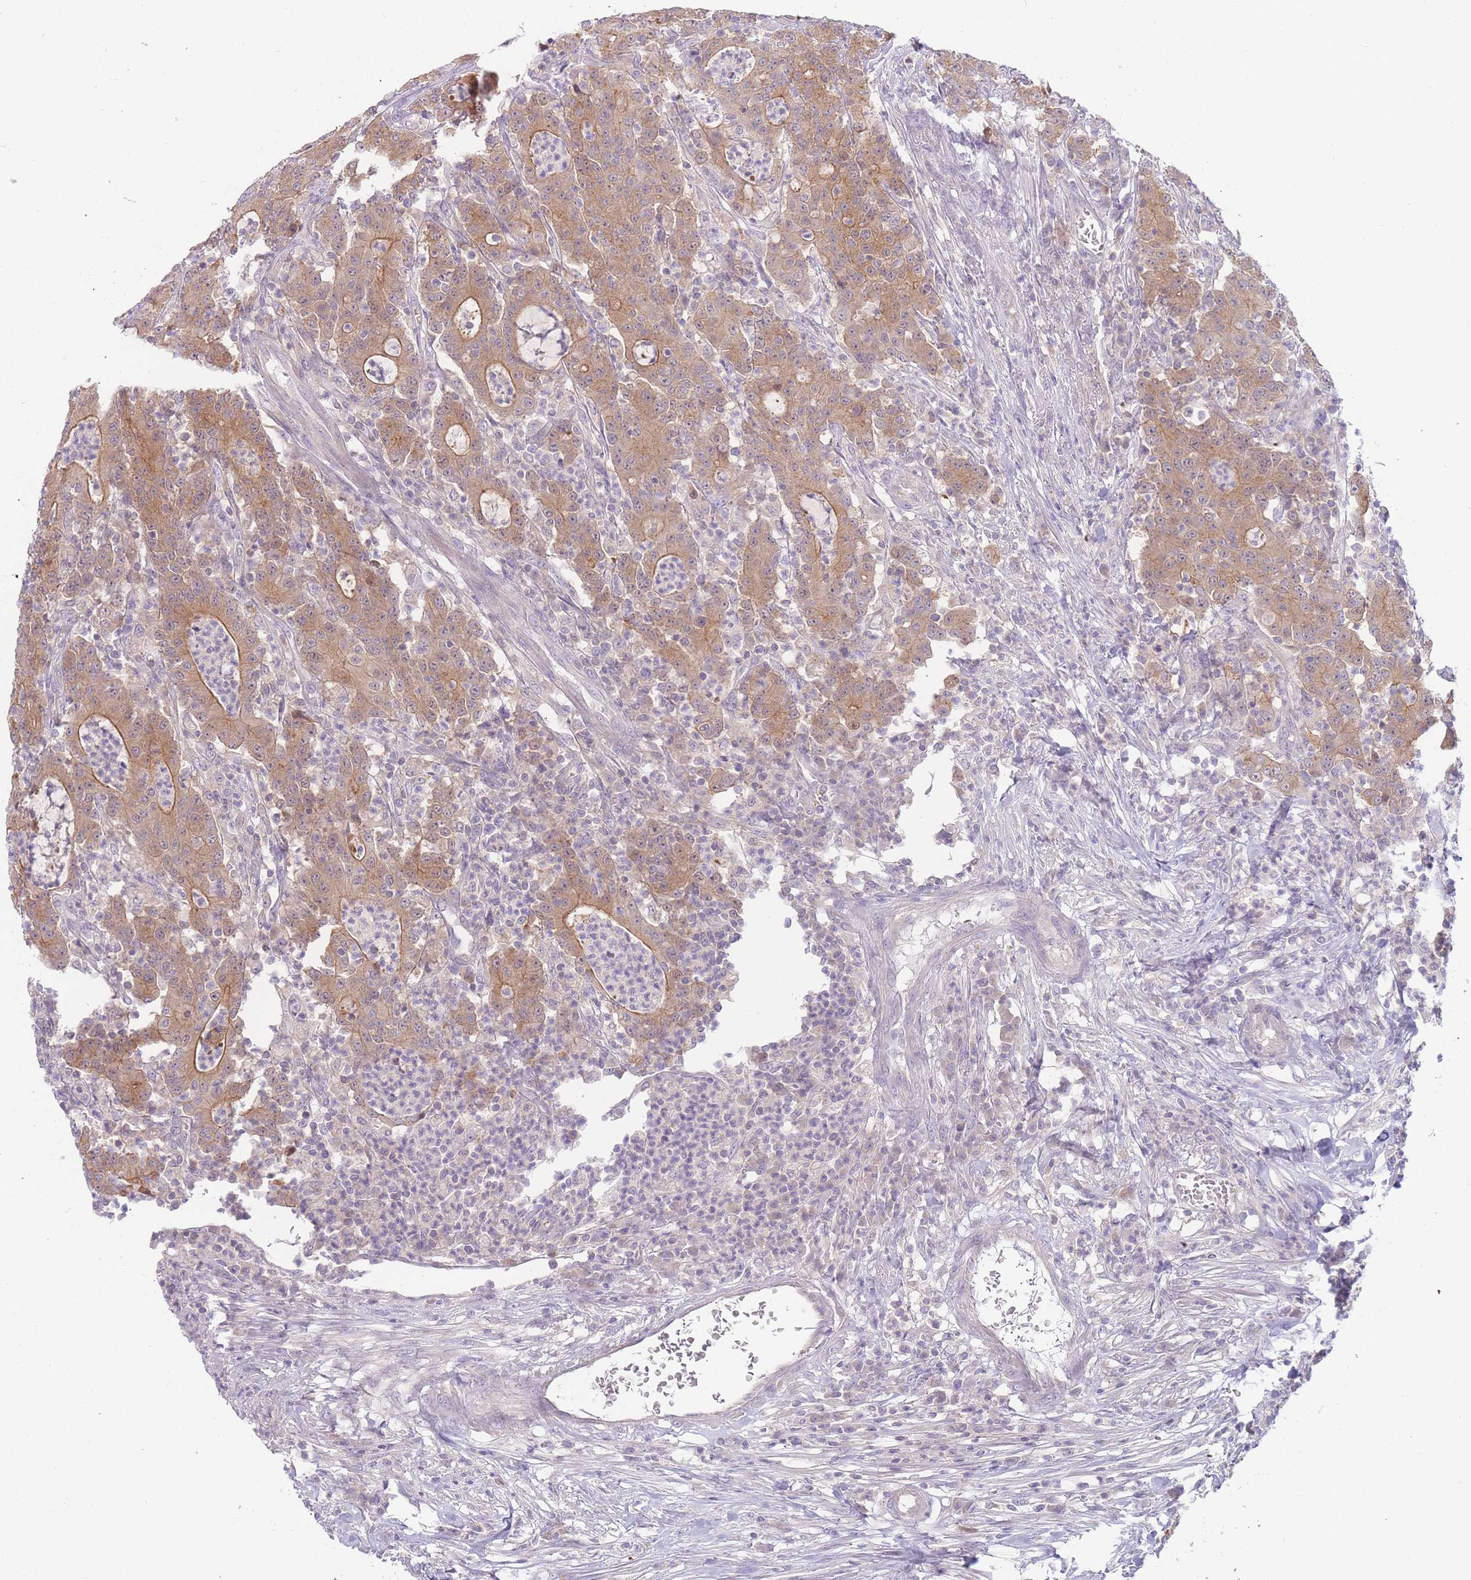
{"staining": {"intensity": "moderate", "quantity": ">75%", "location": "cytoplasmic/membranous"}, "tissue": "colorectal cancer", "cell_type": "Tumor cells", "image_type": "cancer", "snomed": [{"axis": "morphology", "description": "Adenocarcinoma, NOS"}, {"axis": "topography", "description": "Colon"}], "caption": "Immunohistochemical staining of colorectal cancer demonstrates medium levels of moderate cytoplasmic/membranous protein positivity in about >75% of tumor cells.", "gene": "SPHKAP", "patient": {"sex": "male", "age": 83}}